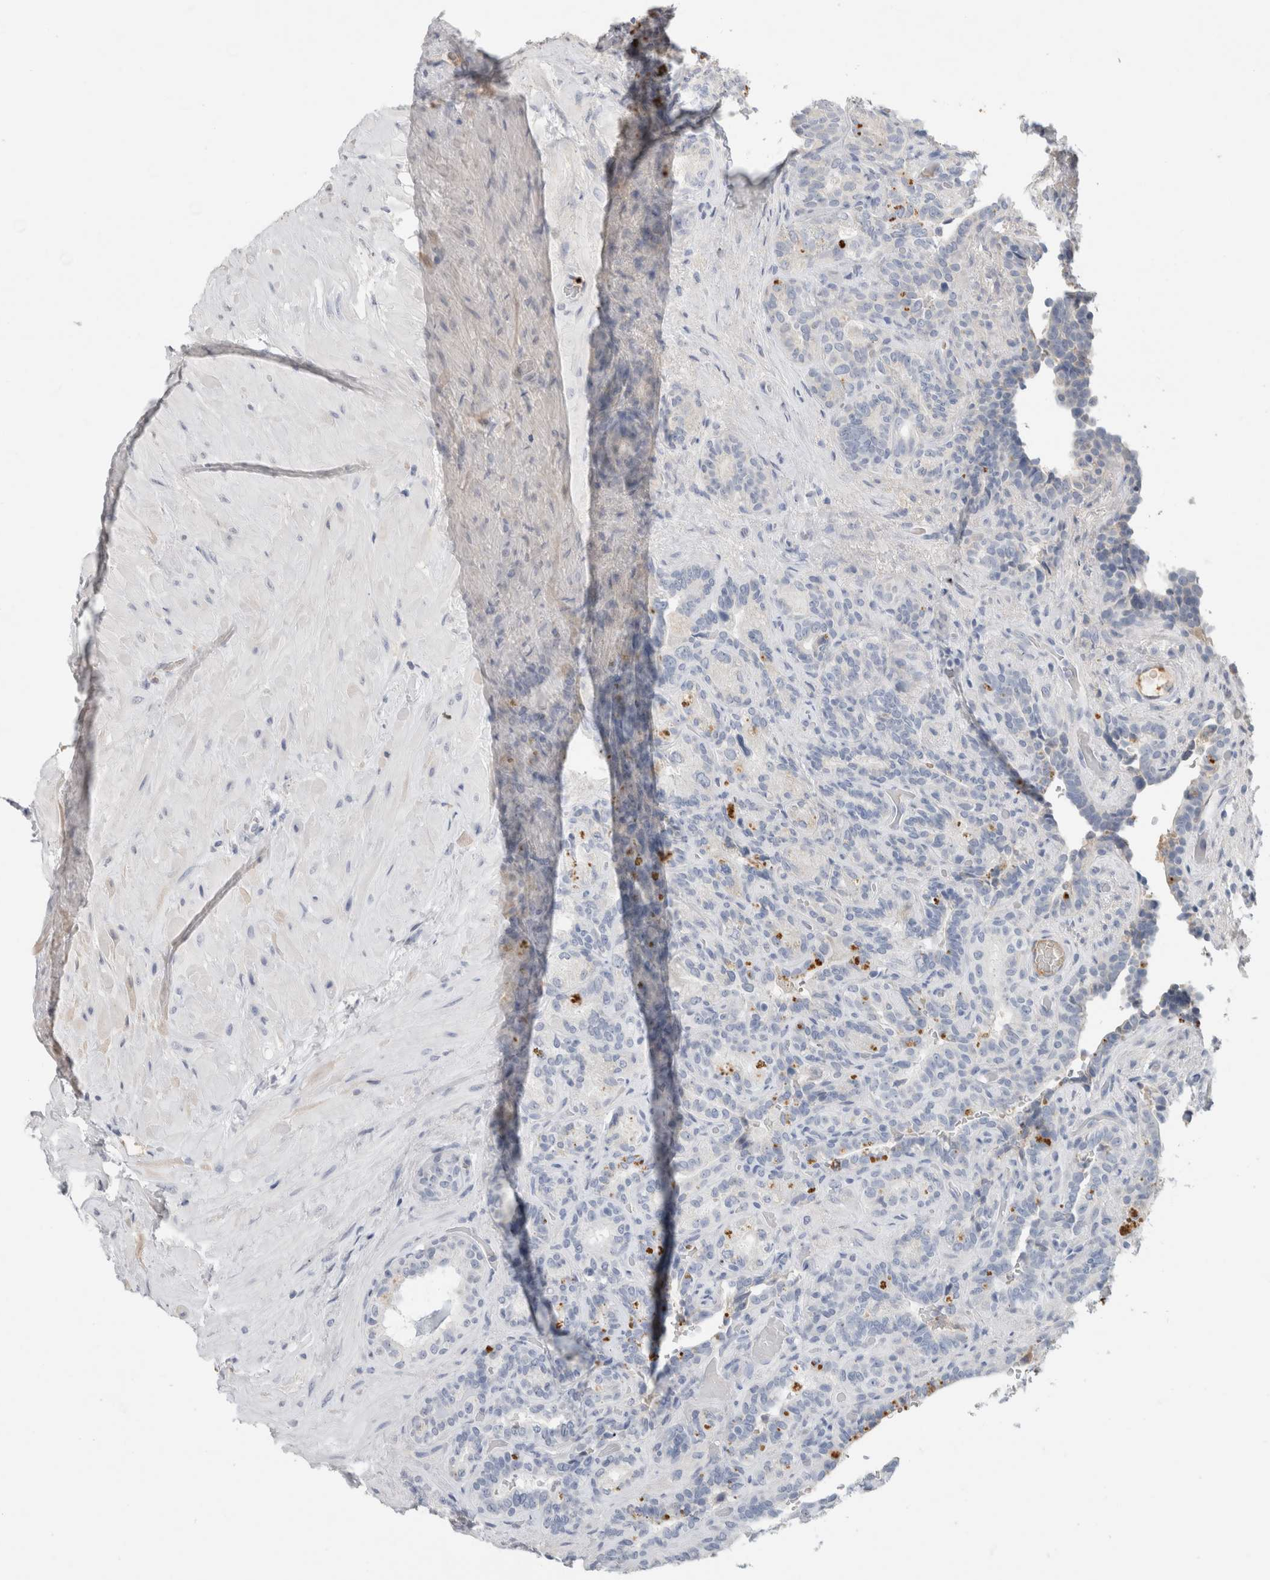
{"staining": {"intensity": "negative", "quantity": "none", "location": "none"}, "tissue": "seminal vesicle", "cell_type": "Glandular cells", "image_type": "normal", "snomed": [{"axis": "morphology", "description": "Normal tissue, NOS"}, {"axis": "topography", "description": "Prostate"}, {"axis": "topography", "description": "Seminal veicle"}], "caption": "This micrograph is of normal seminal vesicle stained with IHC to label a protein in brown with the nuclei are counter-stained blue. There is no expression in glandular cells.", "gene": "SCGB1A1", "patient": {"sex": "male", "age": 67}}